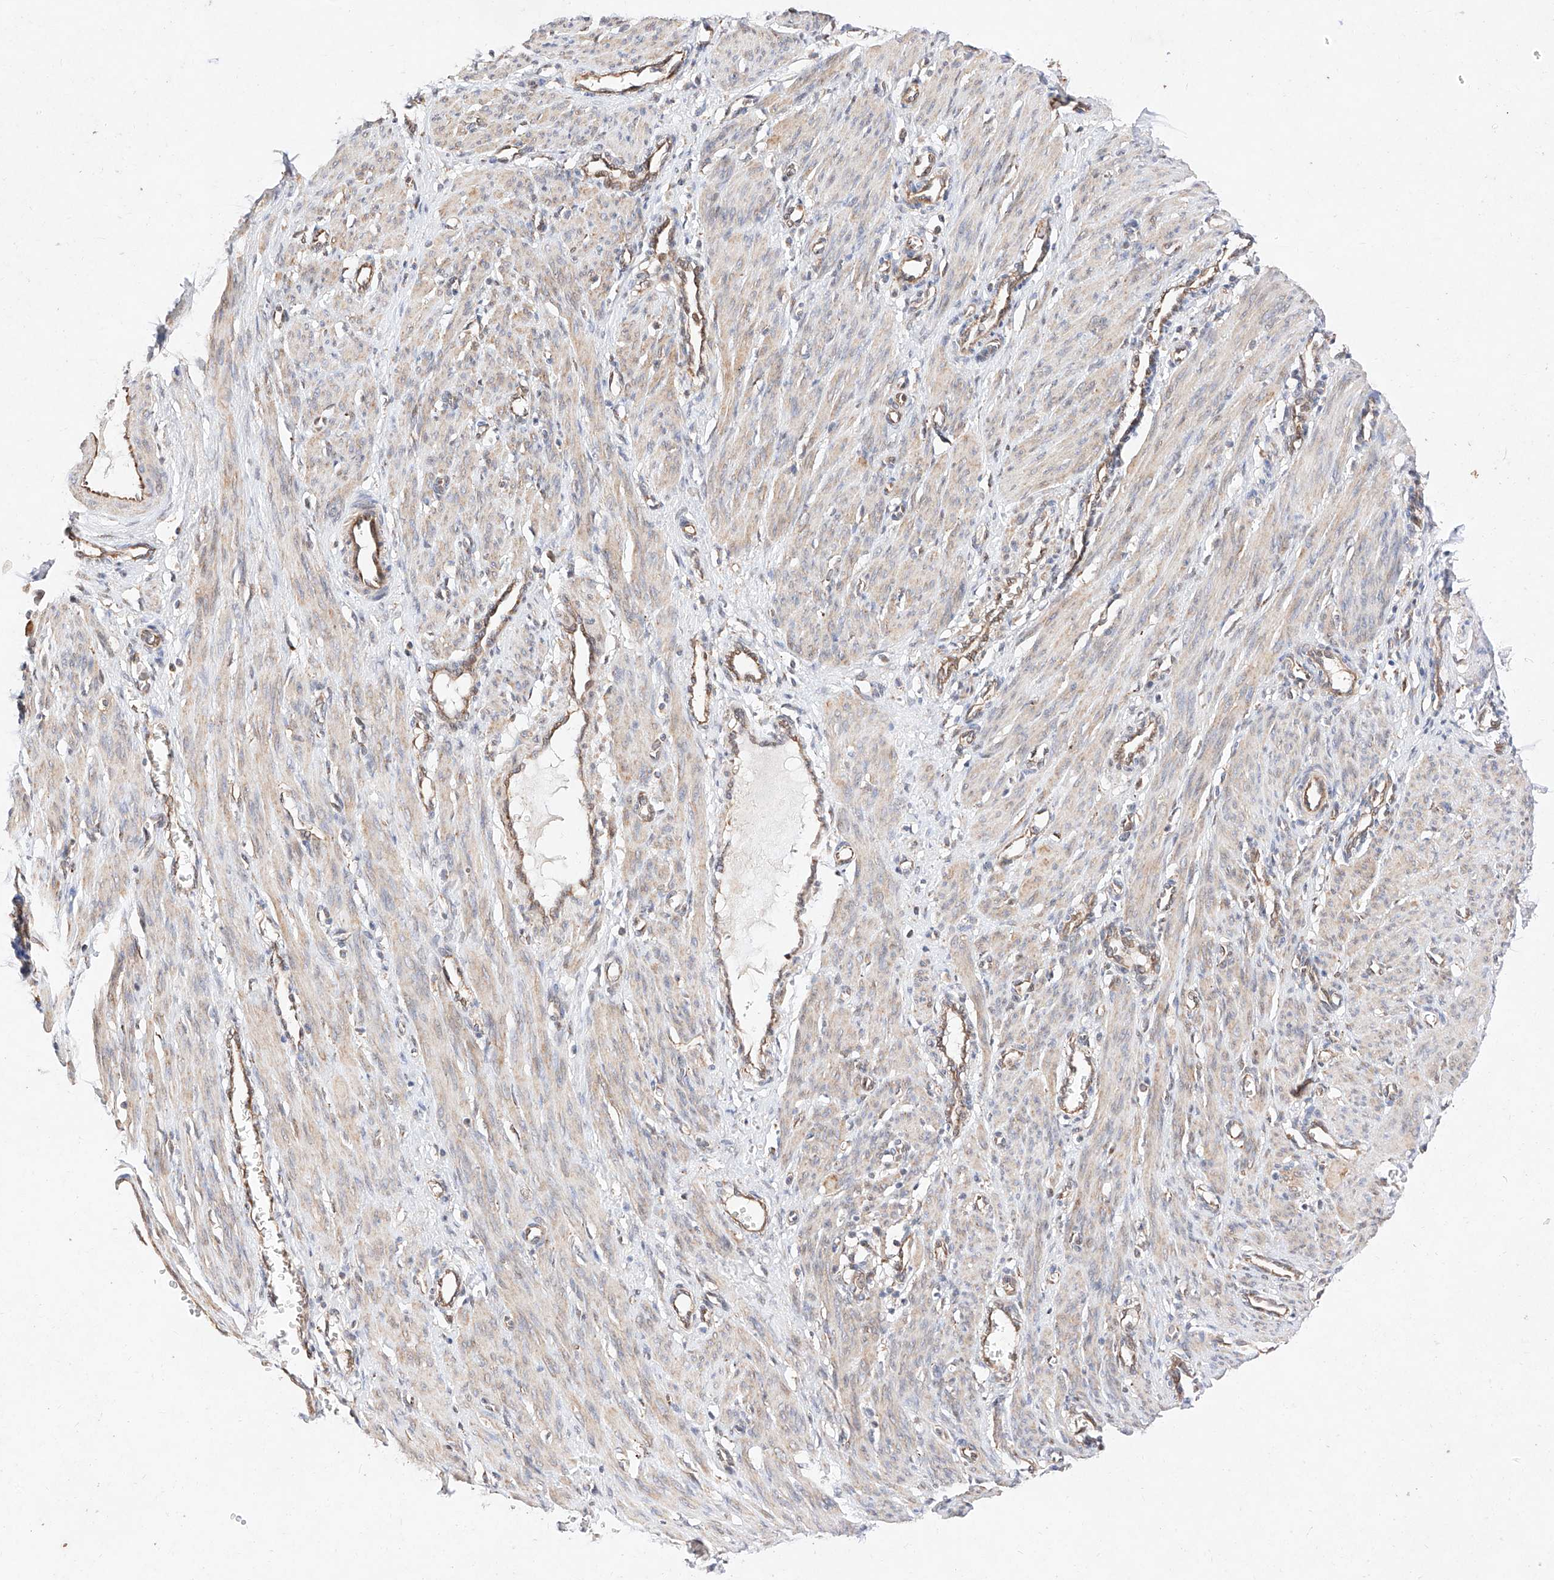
{"staining": {"intensity": "weak", "quantity": ">75%", "location": "cytoplasmic/membranous"}, "tissue": "smooth muscle", "cell_type": "Smooth muscle cells", "image_type": "normal", "snomed": [{"axis": "morphology", "description": "Normal tissue, NOS"}, {"axis": "topography", "description": "Endometrium"}], "caption": "Smooth muscle cells display low levels of weak cytoplasmic/membranous staining in about >75% of cells in normal human smooth muscle.", "gene": "ATP9B", "patient": {"sex": "female", "age": 33}}